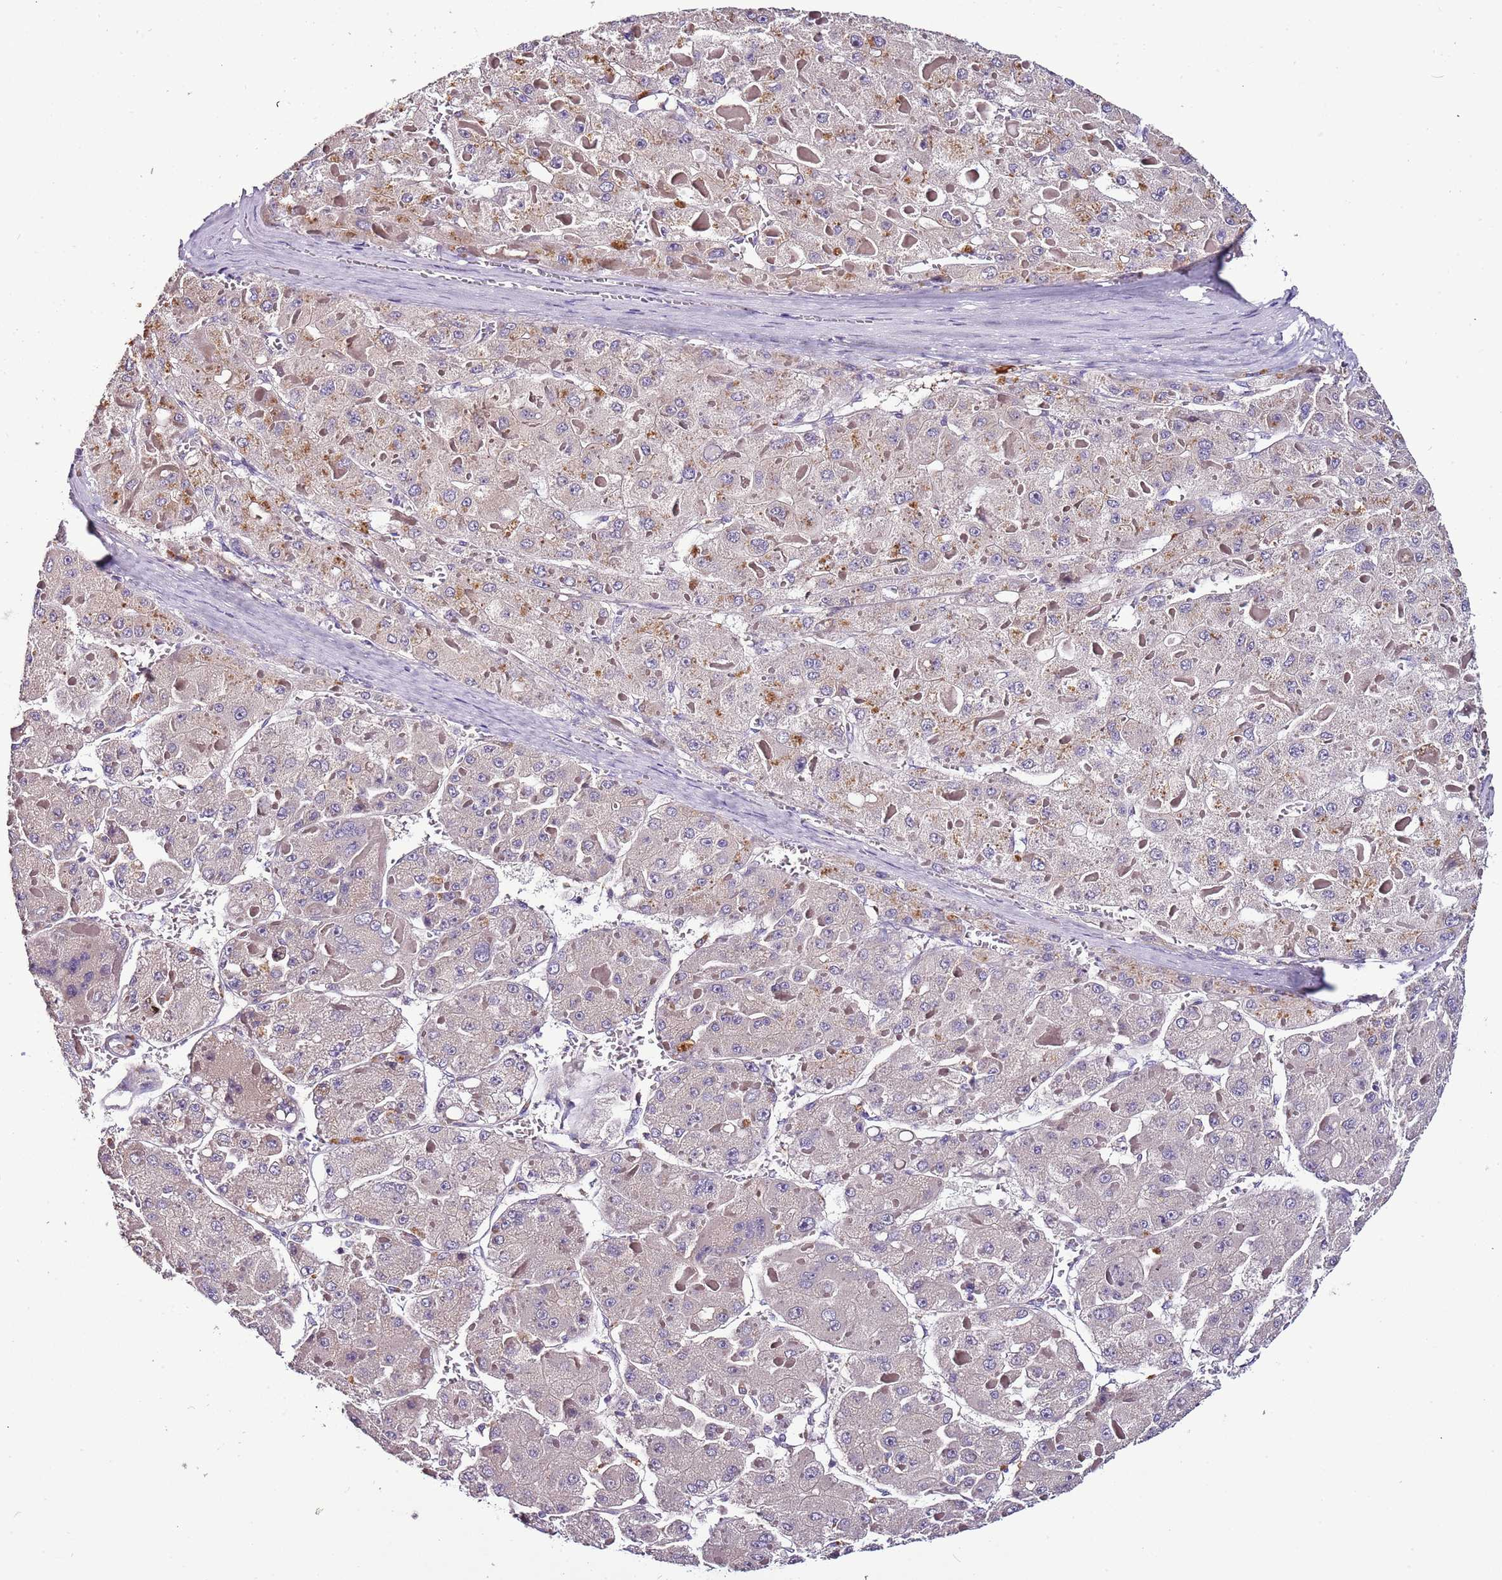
{"staining": {"intensity": "weak", "quantity": "<25%", "location": "cytoplasmic/membranous"}, "tissue": "liver cancer", "cell_type": "Tumor cells", "image_type": "cancer", "snomed": [{"axis": "morphology", "description": "Carcinoma, Hepatocellular, NOS"}, {"axis": "topography", "description": "Liver"}], "caption": "DAB immunohistochemical staining of hepatocellular carcinoma (liver) exhibits no significant staining in tumor cells. Nuclei are stained in blue.", "gene": "FAM20A", "patient": {"sex": "female", "age": 73}}